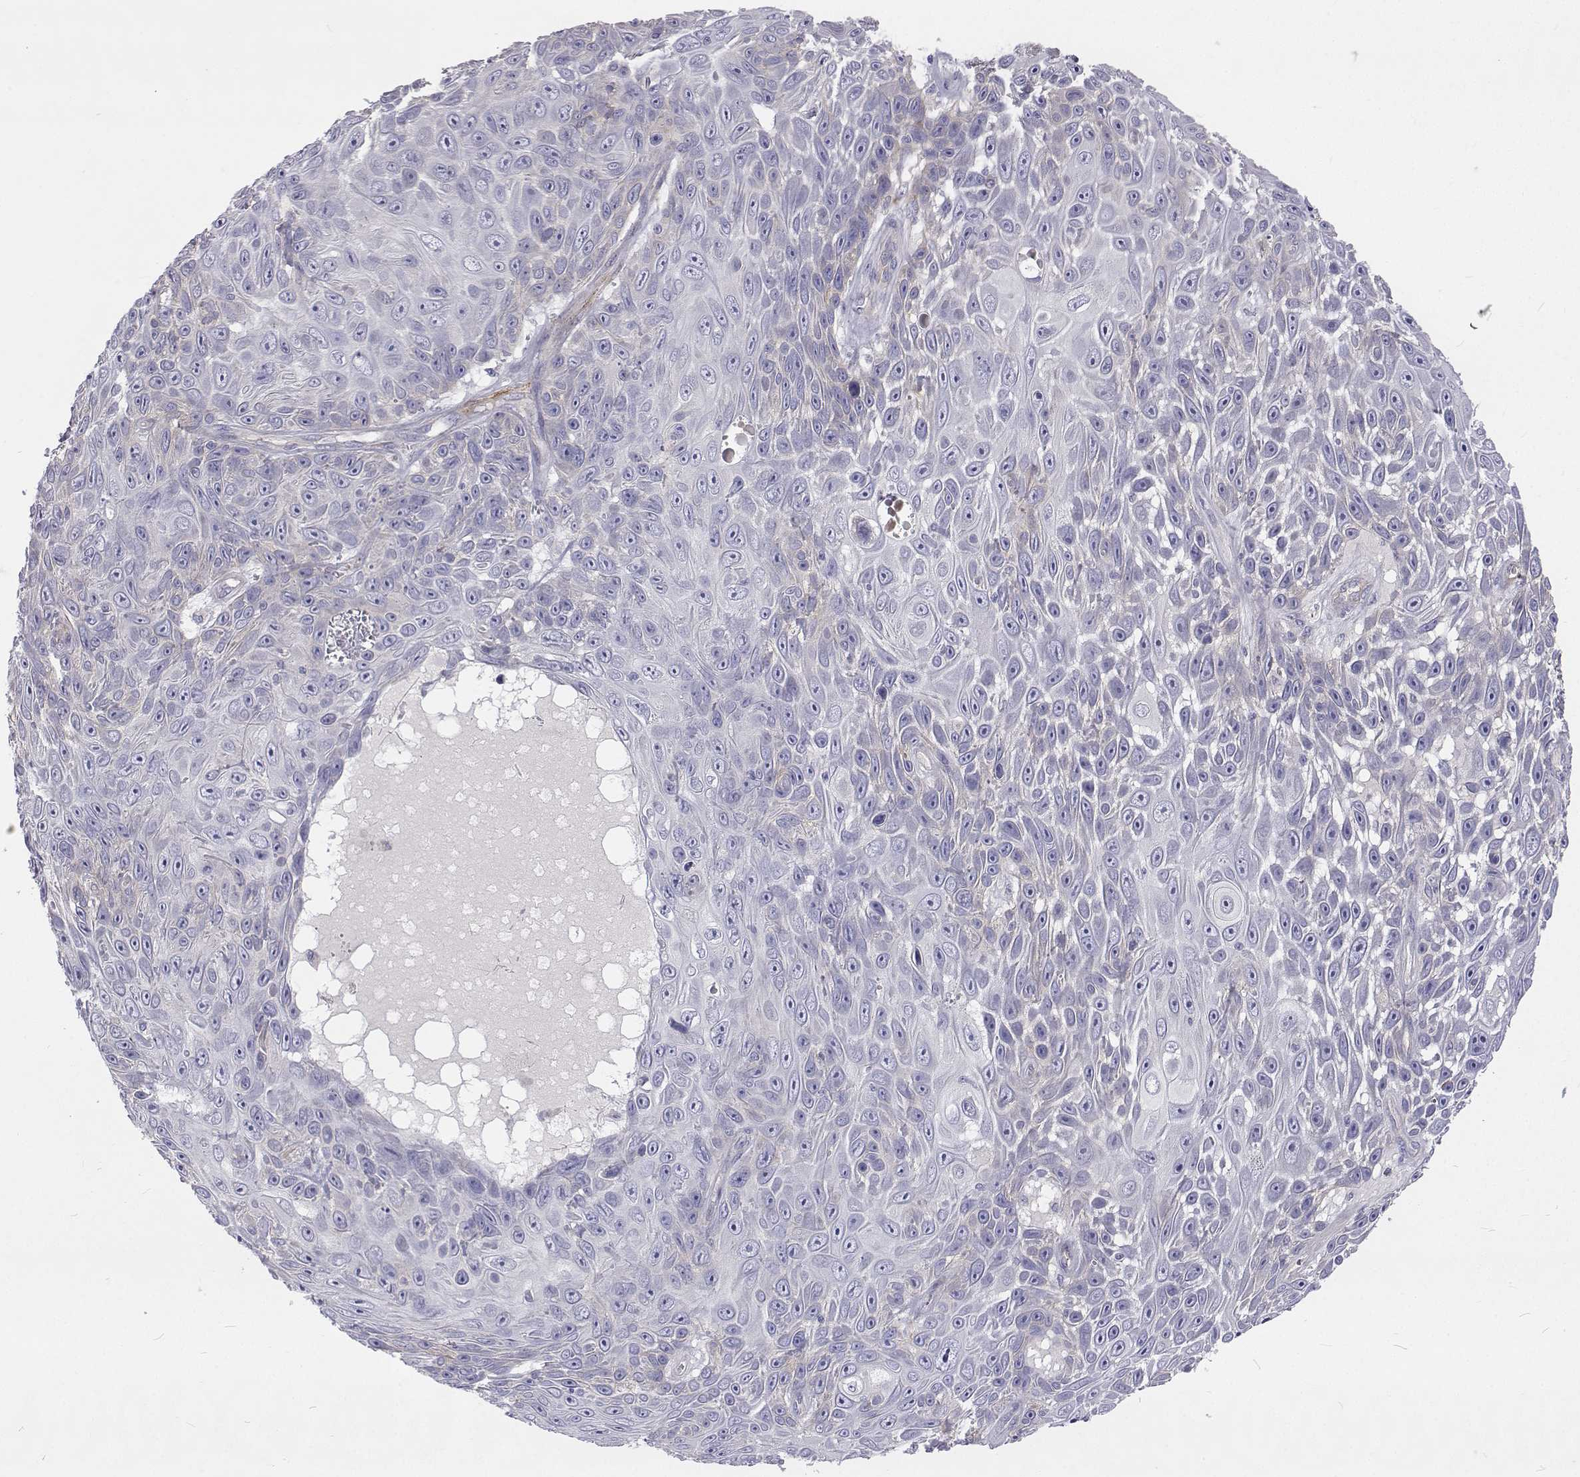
{"staining": {"intensity": "negative", "quantity": "none", "location": "none"}, "tissue": "skin cancer", "cell_type": "Tumor cells", "image_type": "cancer", "snomed": [{"axis": "morphology", "description": "Squamous cell carcinoma, NOS"}, {"axis": "topography", "description": "Skin"}], "caption": "Immunohistochemistry of human skin squamous cell carcinoma demonstrates no staining in tumor cells. (DAB (3,3'-diaminobenzidine) immunohistochemistry (IHC) with hematoxylin counter stain).", "gene": "NPR3", "patient": {"sex": "male", "age": 82}}